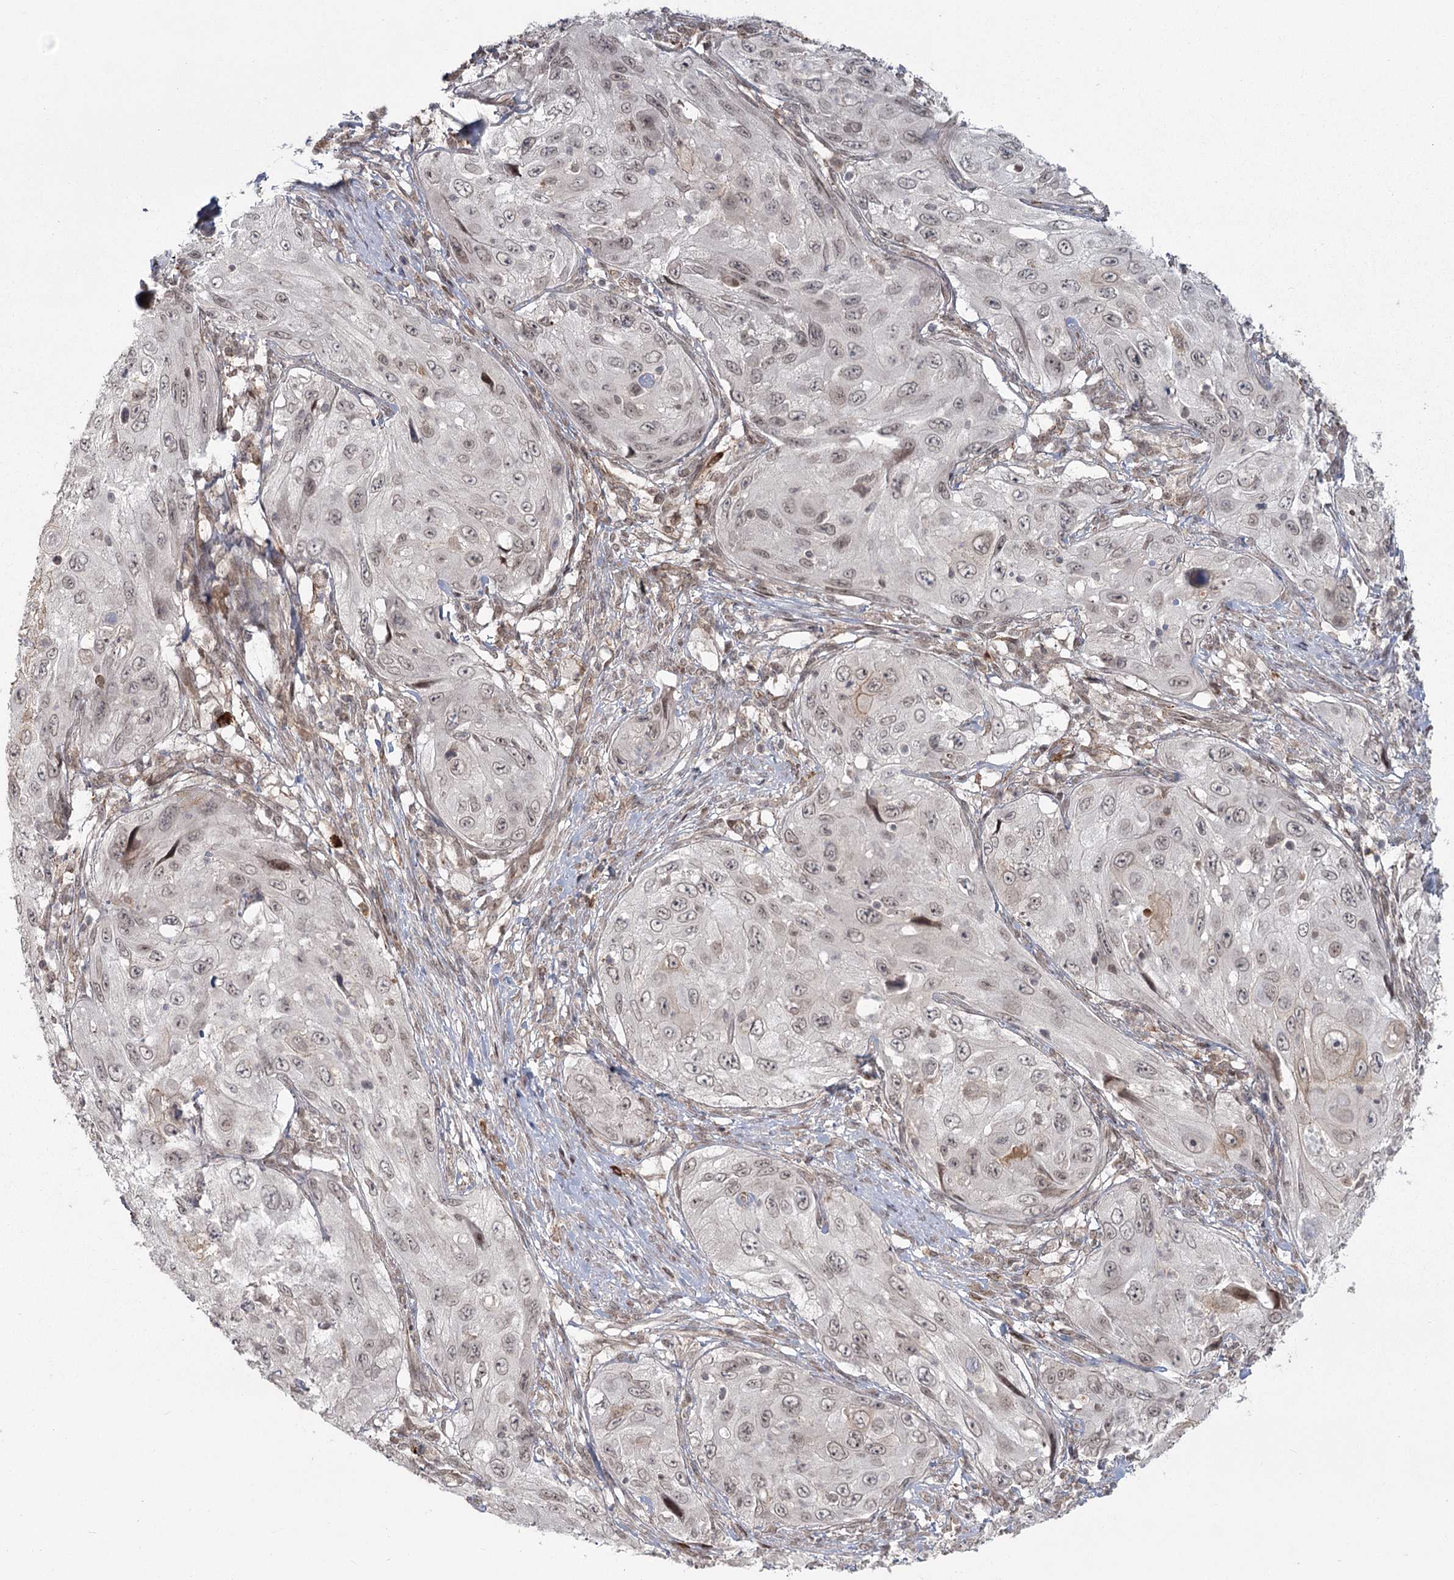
{"staining": {"intensity": "weak", "quantity": "25%-75%", "location": "nuclear"}, "tissue": "cervical cancer", "cell_type": "Tumor cells", "image_type": "cancer", "snomed": [{"axis": "morphology", "description": "Squamous cell carcinoma, NOS"}, {"axis": "topography", "description": "Cervix"}], "caption": "The micrograph exhibits immunohistochemical staining of cervical cancer. There is weak nuclear positivity is seen in approximately 25%-75% of tumor cells. (Brightfield microscopy of DAB IHC at high magnification).", "gene": "AP2M1", "patient": {"sex": "female", "age": 42}}